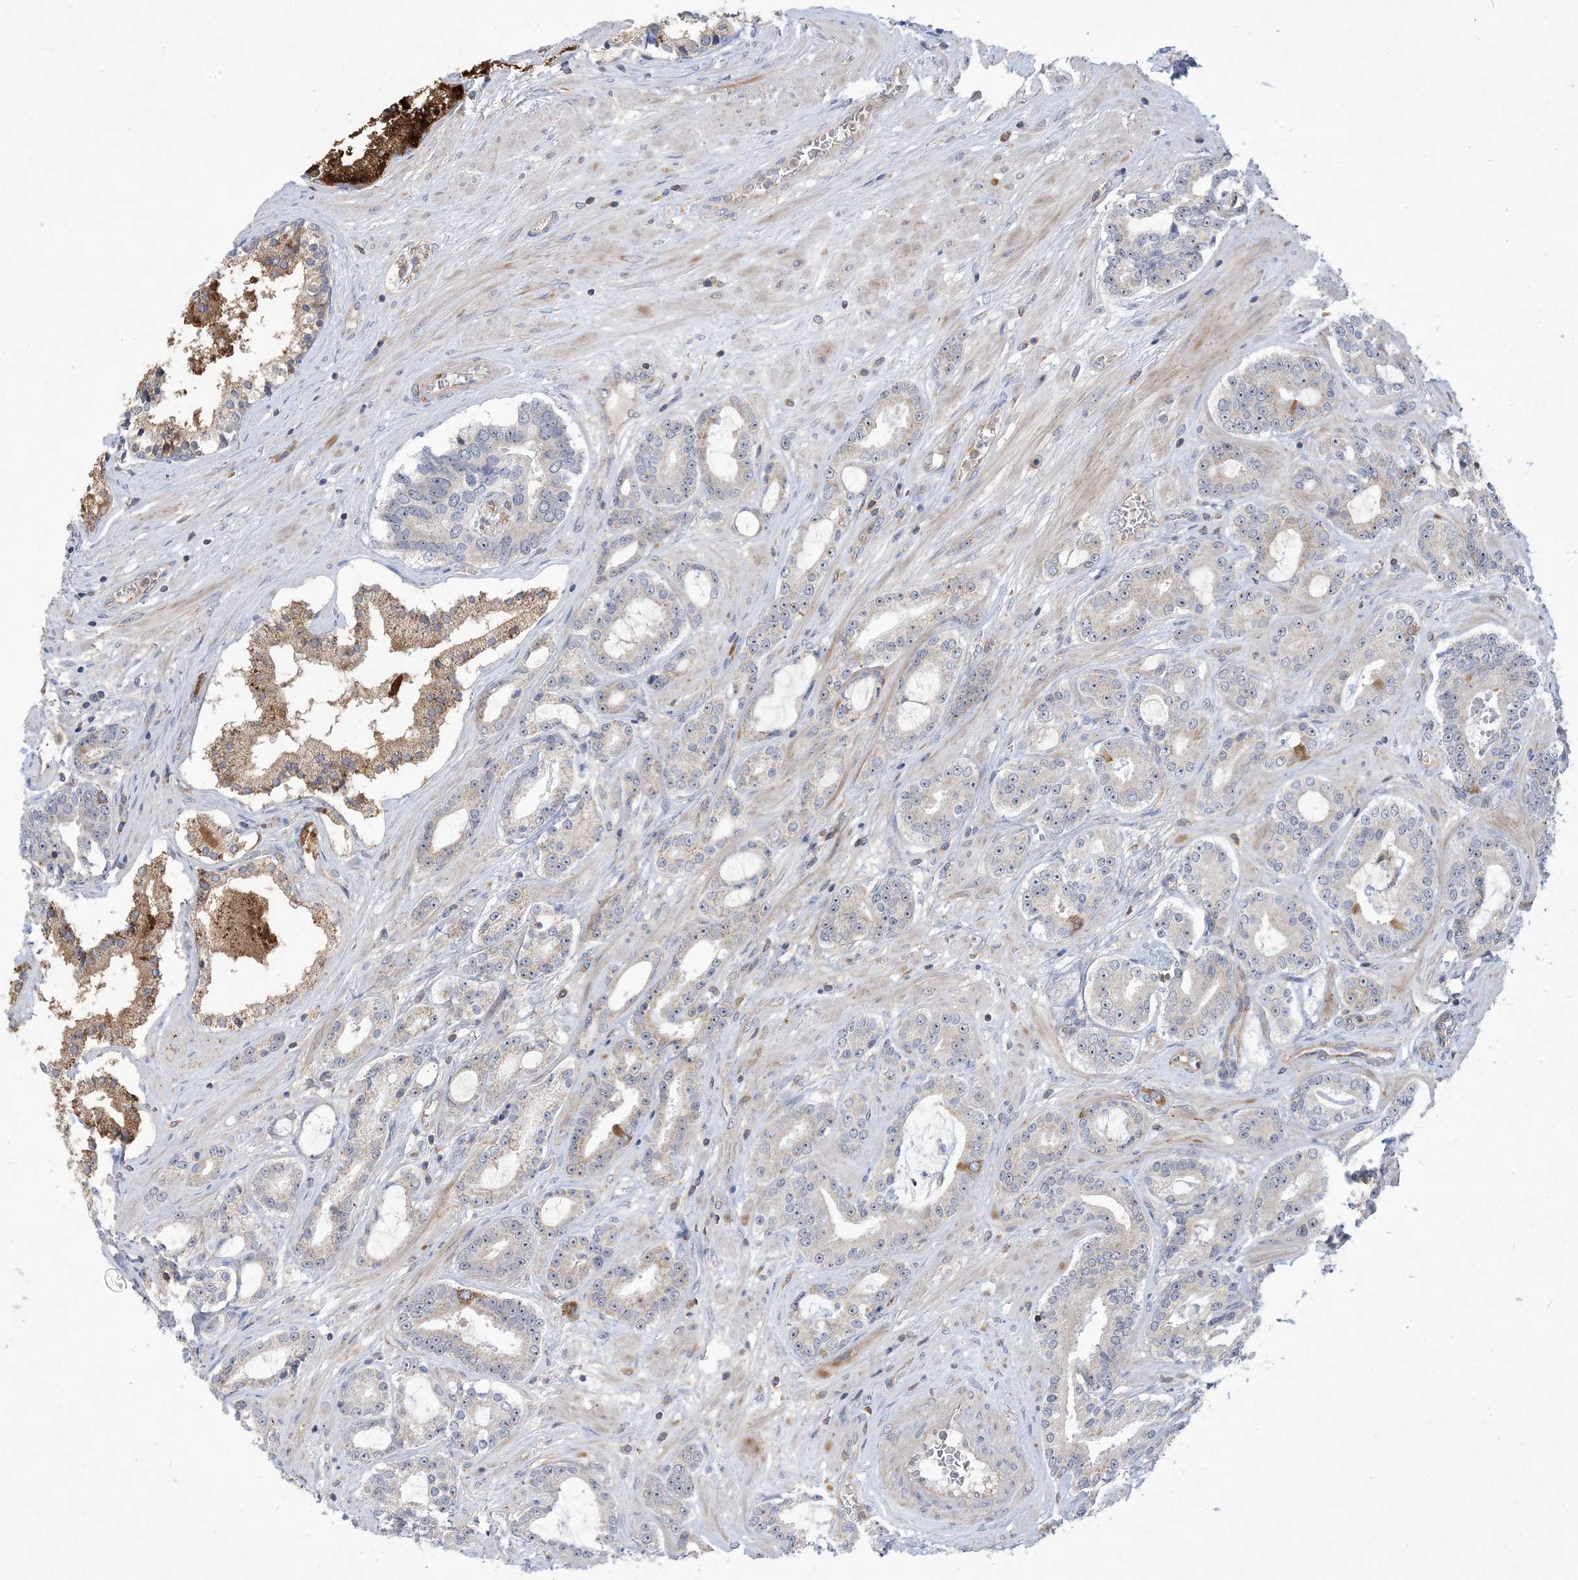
{"staining": {"intensity": "moderate", "quantity": "<25%", "location": "cytoplasmic/membranous"}, "tissue": "prostate cancer", "cell_type": "Tumor cells", "image_type": "cancer", "snomed": [{"axis": "morphology", "description": "Adenocarcinoma, High grade"}, {"axis": "topography", "description": "Prostate"}], "caption": "This photomicrograph displays immunohistochemistry (IHC) staining of prostate cancer (adenocarcinoma (high-grade)), with low moderate cytoplasmic/membranous staining in approximately <25% of tumor cells.", "gene": "AOC1", "patient": {"sex": "male", "age": 58}}